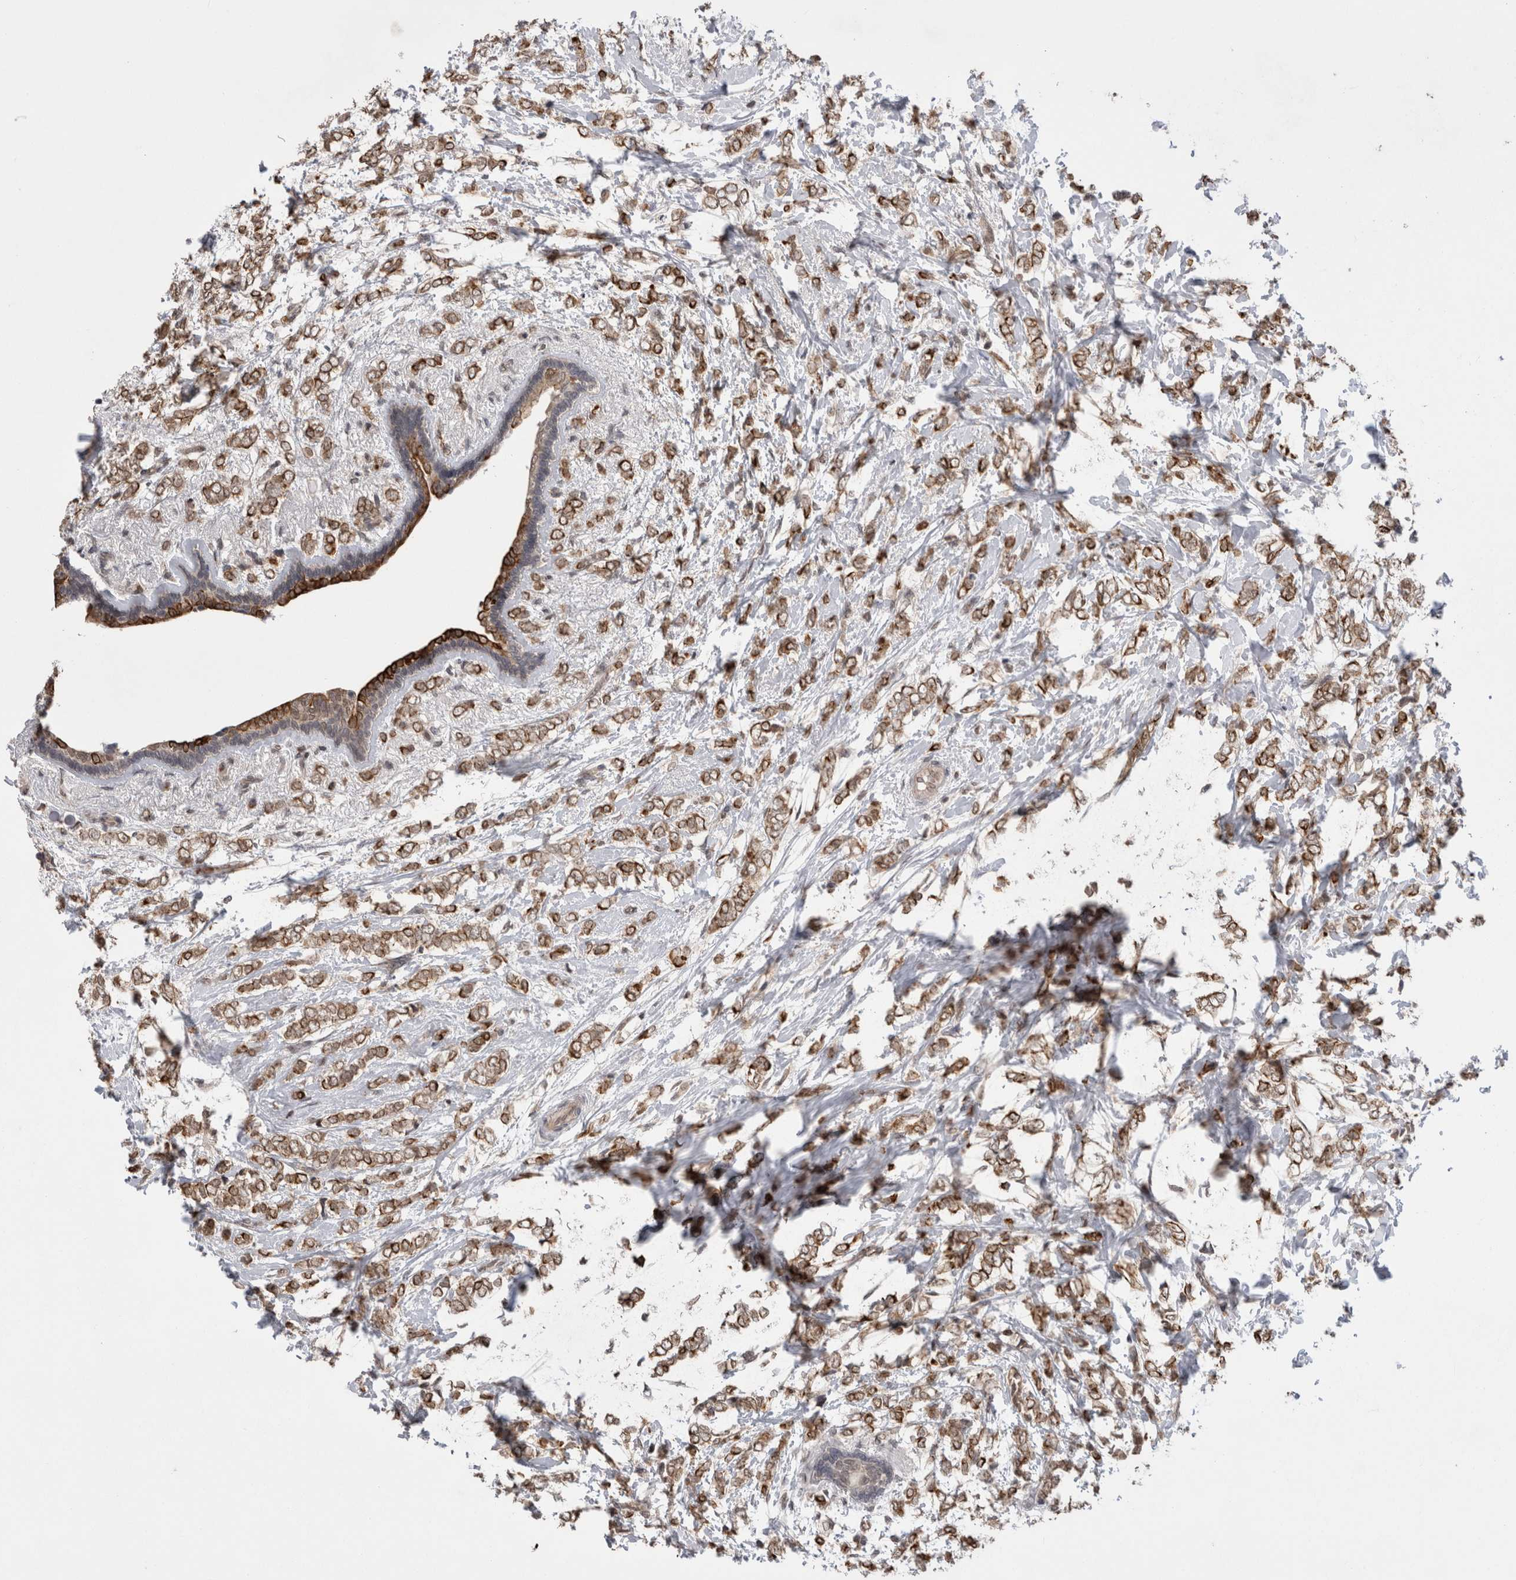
{"staining": {"intensity": "moderate", "quantity": ">75%", "location": "cytoplasmic/membranous"}, "tissue": "breast cancer", "cell_type": "Tumor cells", "image_type": "cancer", "snomed": [{"axis": "morphology", "description": "Normal tissue, NOS"}, {"axis": "morphology", "description": "Lobular carcinoma"}, {"axis": "topography", "description": "Breast"}], "caption": "Lobular carcinoma (breast) tissue exhibits moderate cytoplasmic/membranous positivity in approximately >75% of tumor cells", "gene": "ZNF341", "patient": {"sex": "female", "age": 47}}